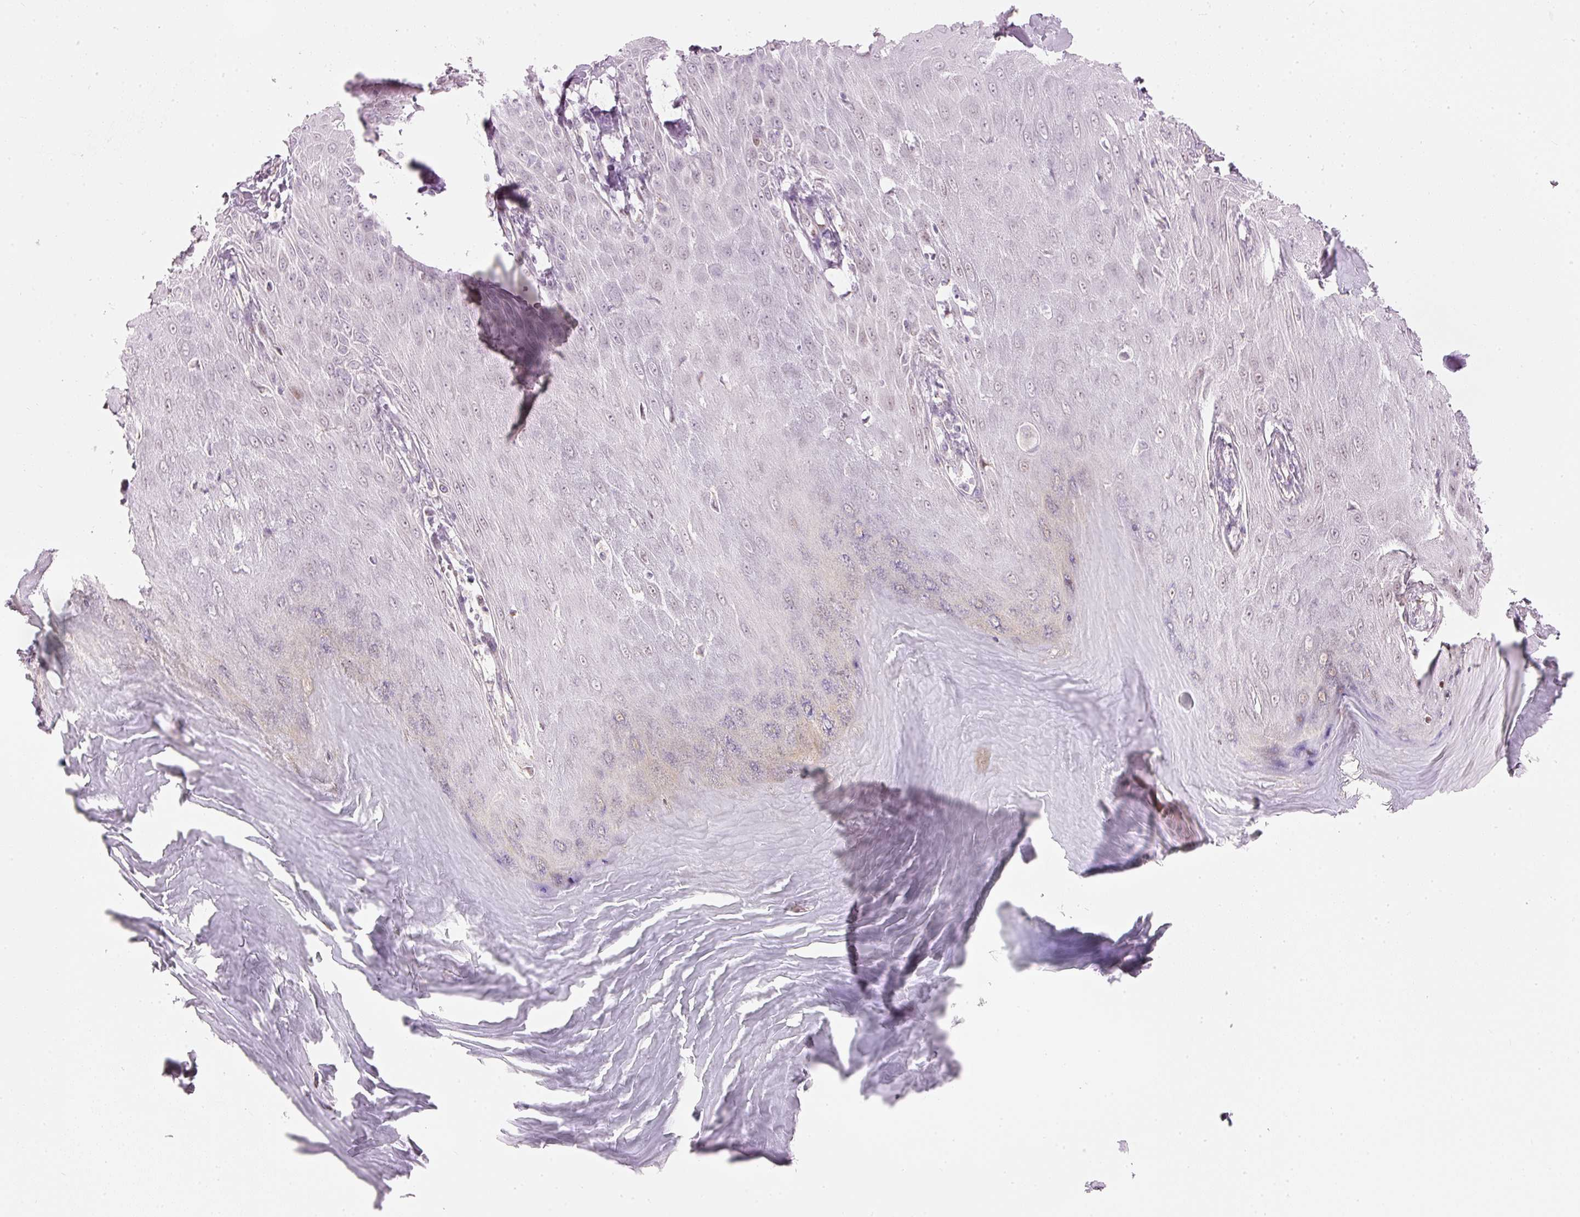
{"staining": {"intensity": "moderate", "quantity": "<25%", "location": "nuclear"}, "tissue": "skin cancer", "cell_type": "Tumor cells", "image_type": "cancer", "snomed": [{"axis": "morphology", "description": "Squamous cell carcinoma, NOS"}, {"axis": "topography", "description": "Skin"}], "caption": "Squamous cell carcinoma (skin) stained for a protein exhibits moderate nuclear positivity in tumor cells.", "gene": "RNF39", "patient": {"sex": "male", "age": 70}}